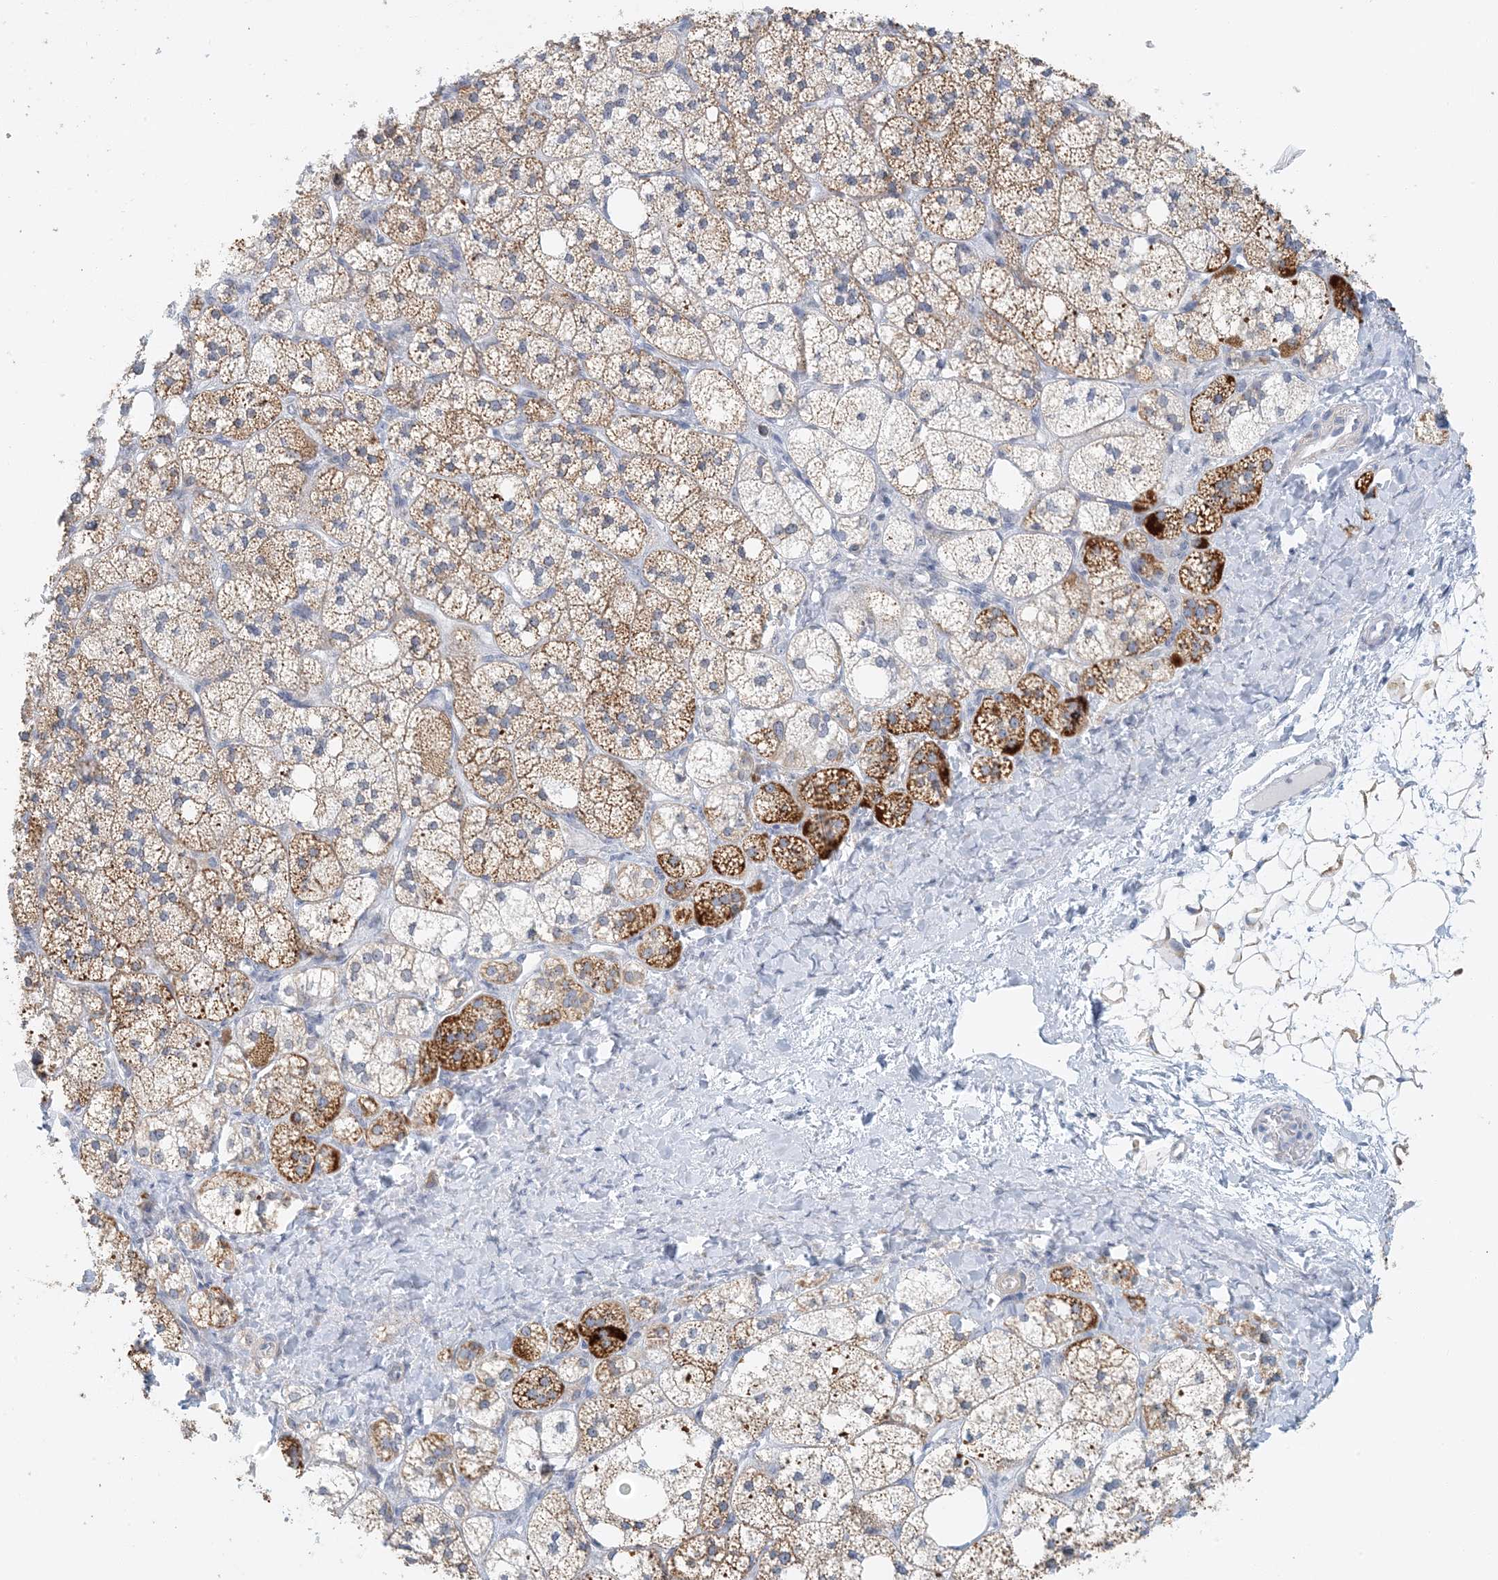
{"staining": {"intensity": "strong", "quantity": "25%-75%", "location": "cytoplasmic/membranous"}, "tissue": "adrenal gland", "cell_type": "Glandular cells", "image_type": "normal", "snomed": [{"axis": "morphology", "description": "Normal tissue, NOS"}, {"axis": "topography", "description": "Adrenal gland"}], "caption": "Brown immunohistochemical staining in normal adrenal gland exhibits strong cytoplasmic/membranous expression in approximately 25%-75% of glandular cells. The protein is stained brown, and the nuclei are stained in blue (DAB IHC with brightfield microscopy, high magnification).", "gene": "BDH1", "patient": {"sex": "male", "age": 61}}